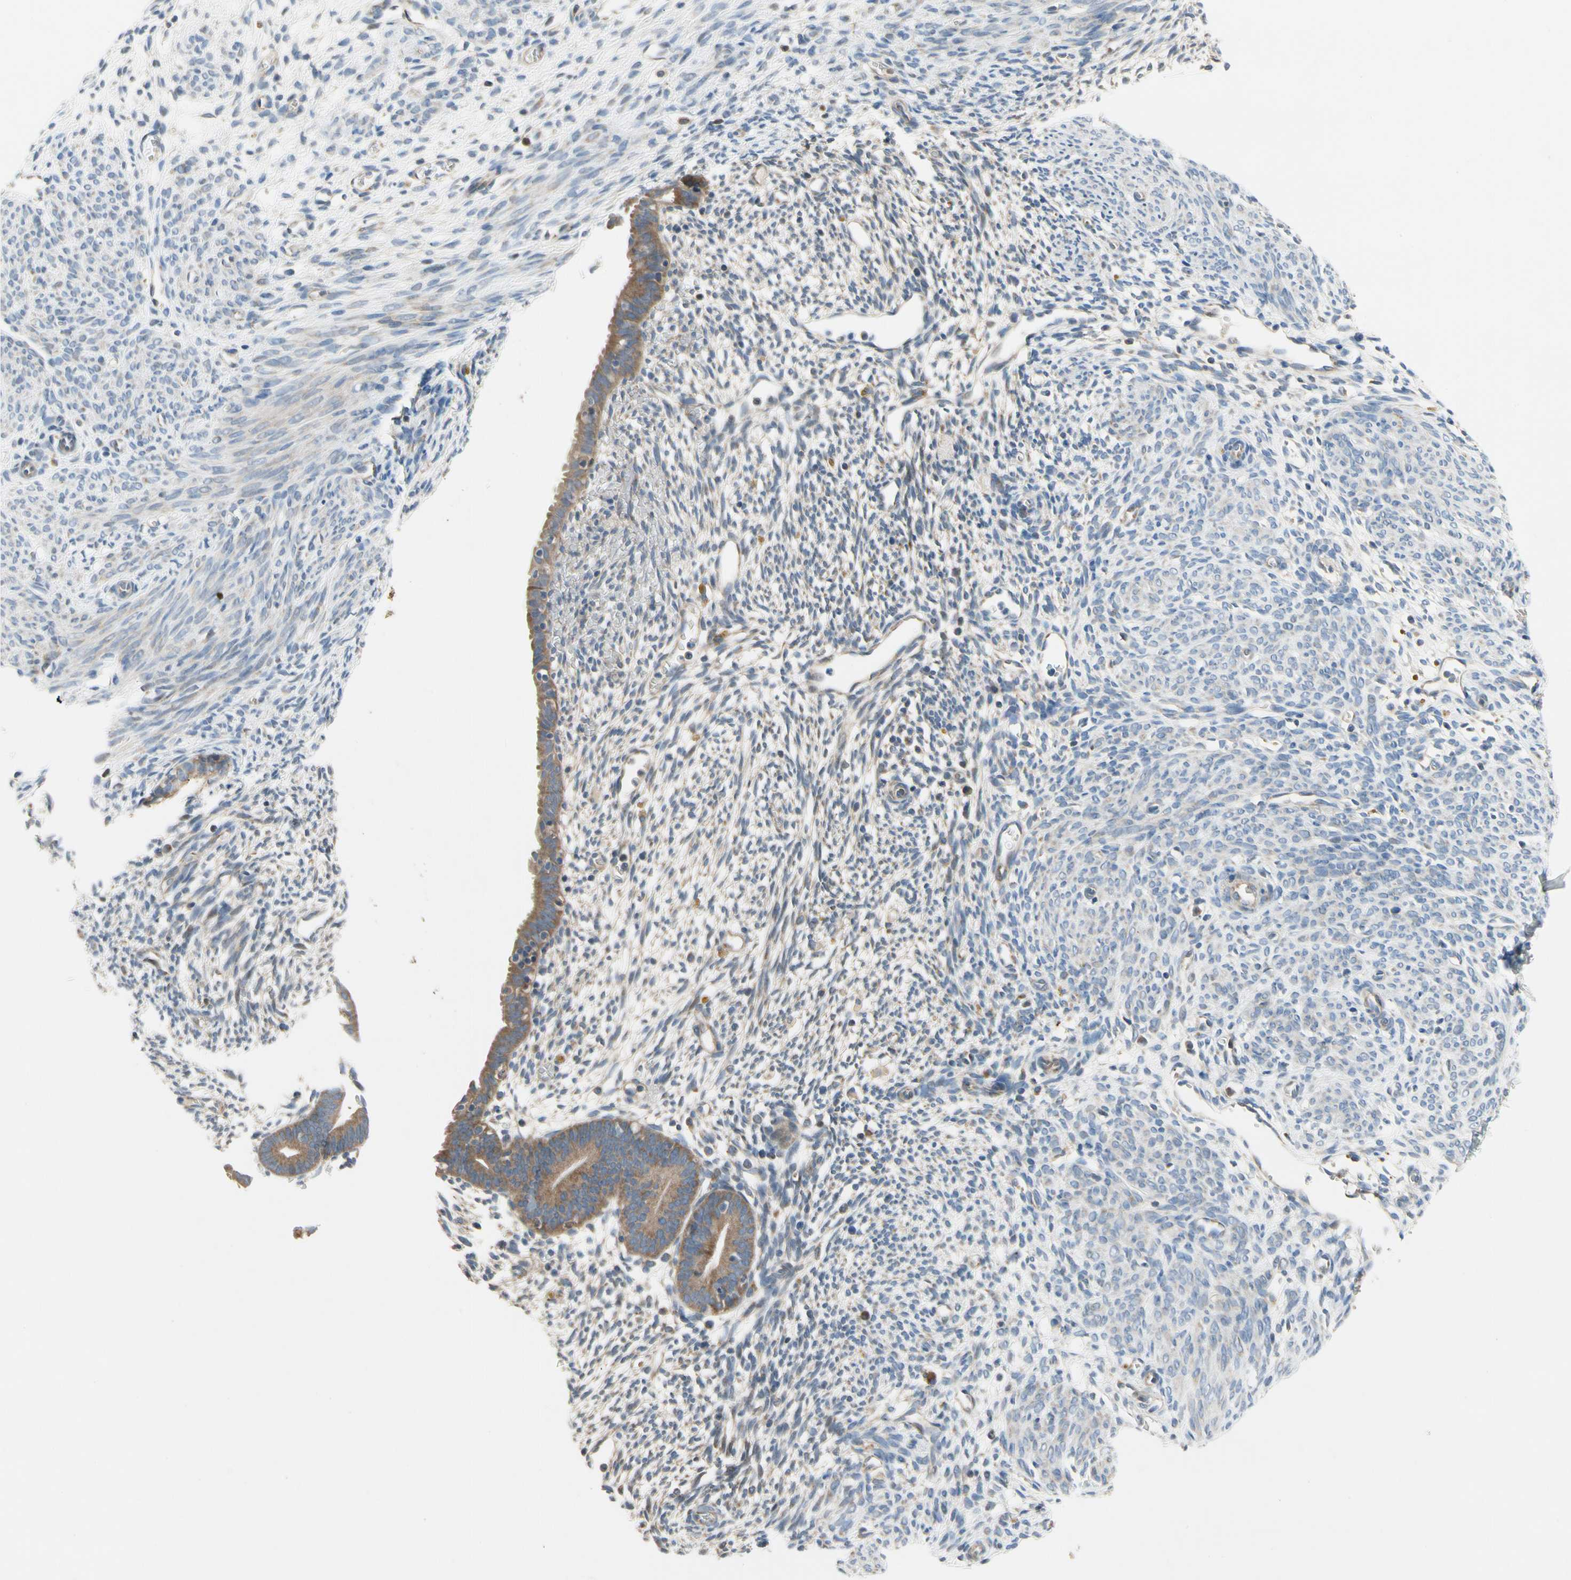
{"staining": {"intensity": "weak", "quantity": "25%-75%", "location": "cytoplasmic/membranous"}, "tissue": "endometrium", "cell_type": "Cells in endometrial stroma", "image_type": "normal", "snomed": [{"axis": "morphology", "description": "Normal tissue, NOS"}, {"axis": "morphology", "description": "Atrophy, NOS"}, {"axis": "topography", "description": "Uterus"}, {"axis": "topography", "description": "Endometrium"}], "caption": "Immunohistochemistry (IHC) histopathology image of normal endometrium: human endometrium stained using IHC shows low levels of weak protein expression localized specifically in the cytoplasmic/membranous of cells in endometrial stroma, appearing as a cytoplasmic/membranous brown color.", "gene": "KLHDC8B", "patient": {"sex": "female", "age": 68}}